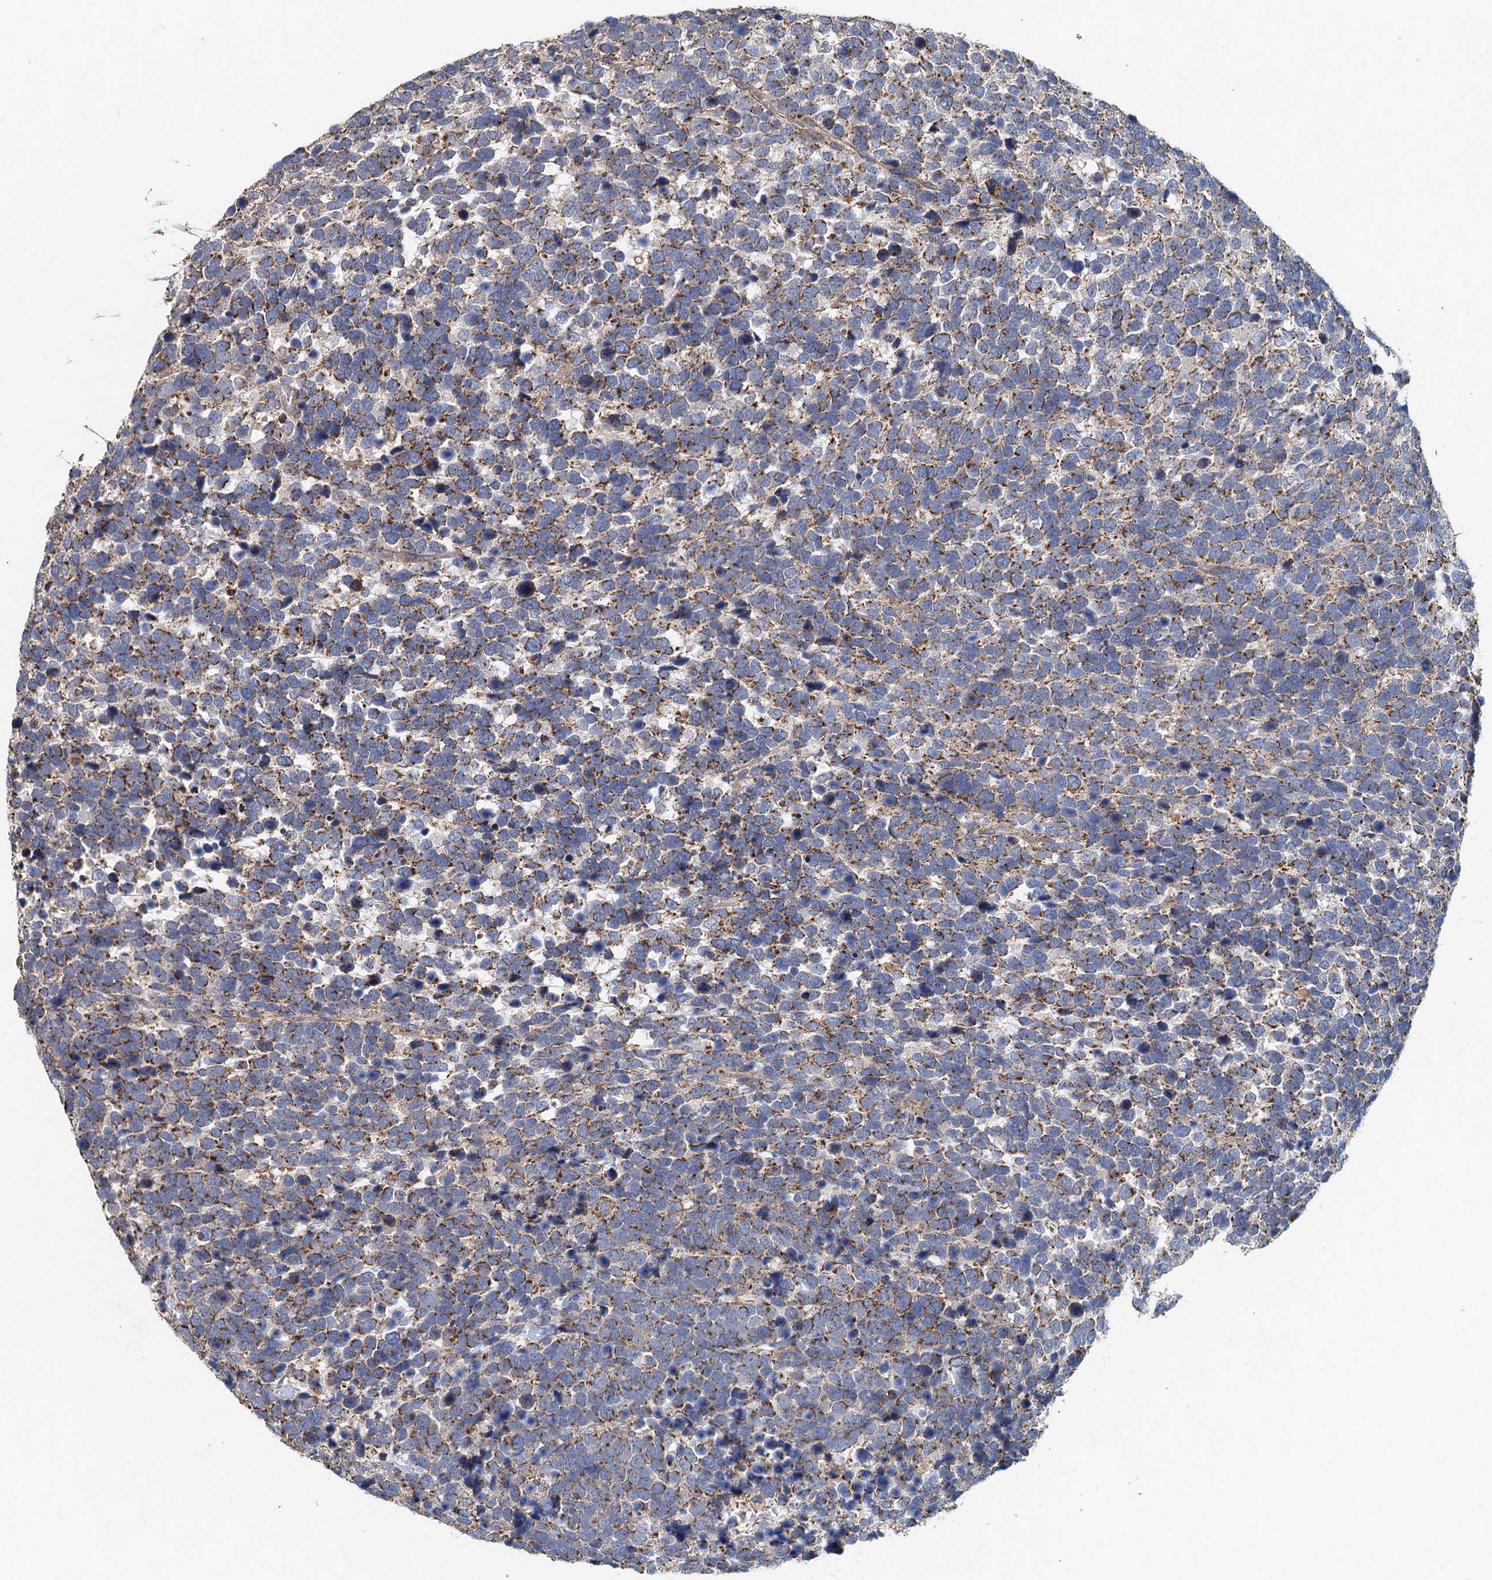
{"staining": {"intensity": "moderate", "quantity": ">75%", "location": "cytoplasmic/membranous"}, "tissue": "urothelial cancer", "cell_type": "Tumor cells", "image_type": "cancer", "snomed": [{"axis": "morphology", "description": "Urothelial carcinoma, High grade"}, {"axis": "topography", "description": "Urinary bladder"}], "caption": "Moderate cytoplasmic/membranous expression is seen in approximately >75% of tumor cells in urothelial carcinoma (high-grade).", "gene": "BCS1L", "patient": {"sex": "female", "age": 82}}